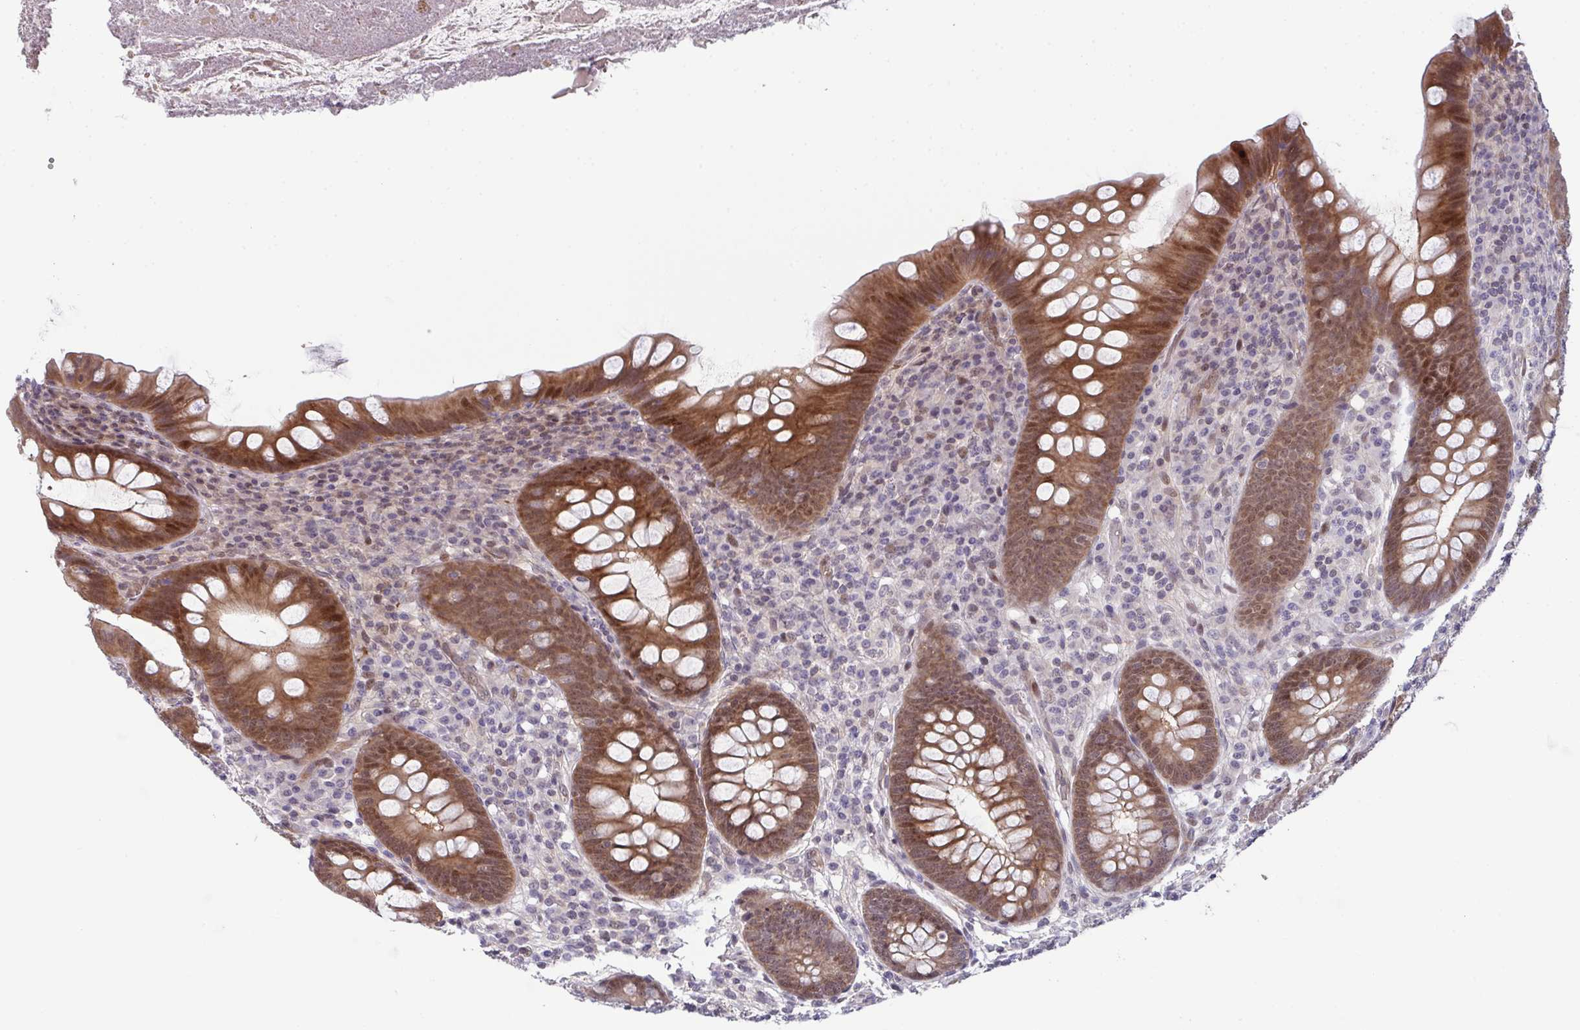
{"staining": {"intensity": "moderate", "quantity": ">75%", "location": "cytoplasmic/membranous,nuclear"}, "tissue": "appendix", "cell_type": "Glandular cells", "image_type": "normal", "snomed": [{"axis": "morphology", "description": "Normal tissue, NOS"}, {"axis": "topography", "description": "Appendix"}], "caption": "Immunohistochemistry (IHC) (DAB (3,3'-diaminobenzidine)) staining of normal appendix exhibits moderate cytoplasmic/membranous,nuclear protein positivity in approximately >75% of glandular cells. The staining was performed using DAB, with brown indicating positive protein expression. Nuclei are stained blue with hematoxylin.", "gene": "DNAJB1", "patient": {"sex": "male", "age": 71}}